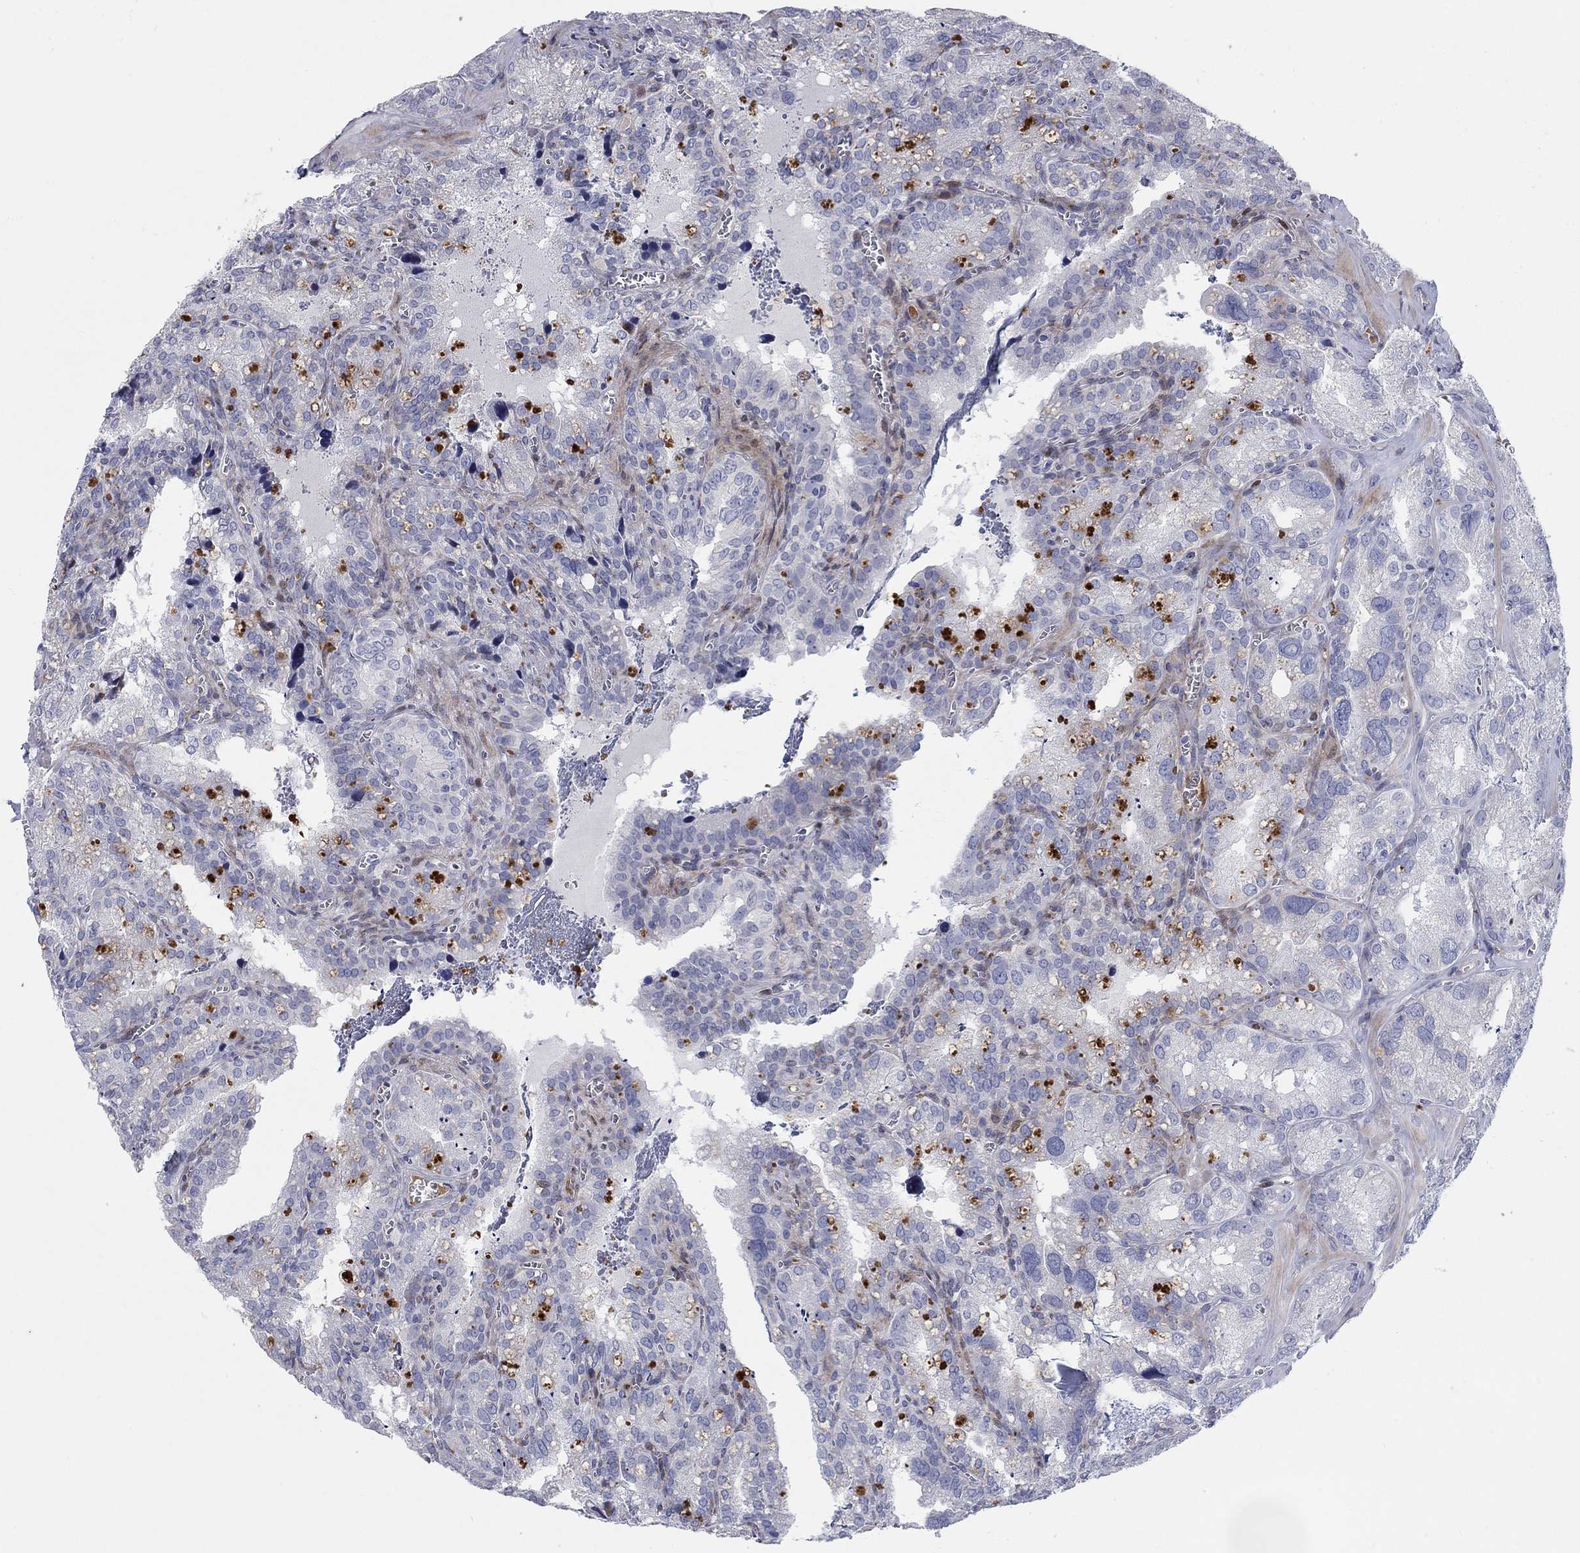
{"staining": {"intensity": "negative", "quantity": "none", "location": "none"}, "tissue": "seminal vesicle", "cell_type": "Glandular cells", "image_type": "normal", "snomed": [{"axis": "morphology", "description": "Normal tissue, NOS"}, {"axis": "topography", "description": "Seminal veicle"}], "caption": "This photomicrograph is of normal seminal vesicle stained with IHC to label a protein in brown with the nuclei are counter-stained blue. There is no expression in glandular cells.", "gene": "ARHGAP36", "patient": {"sex": "male", "age": 57}}